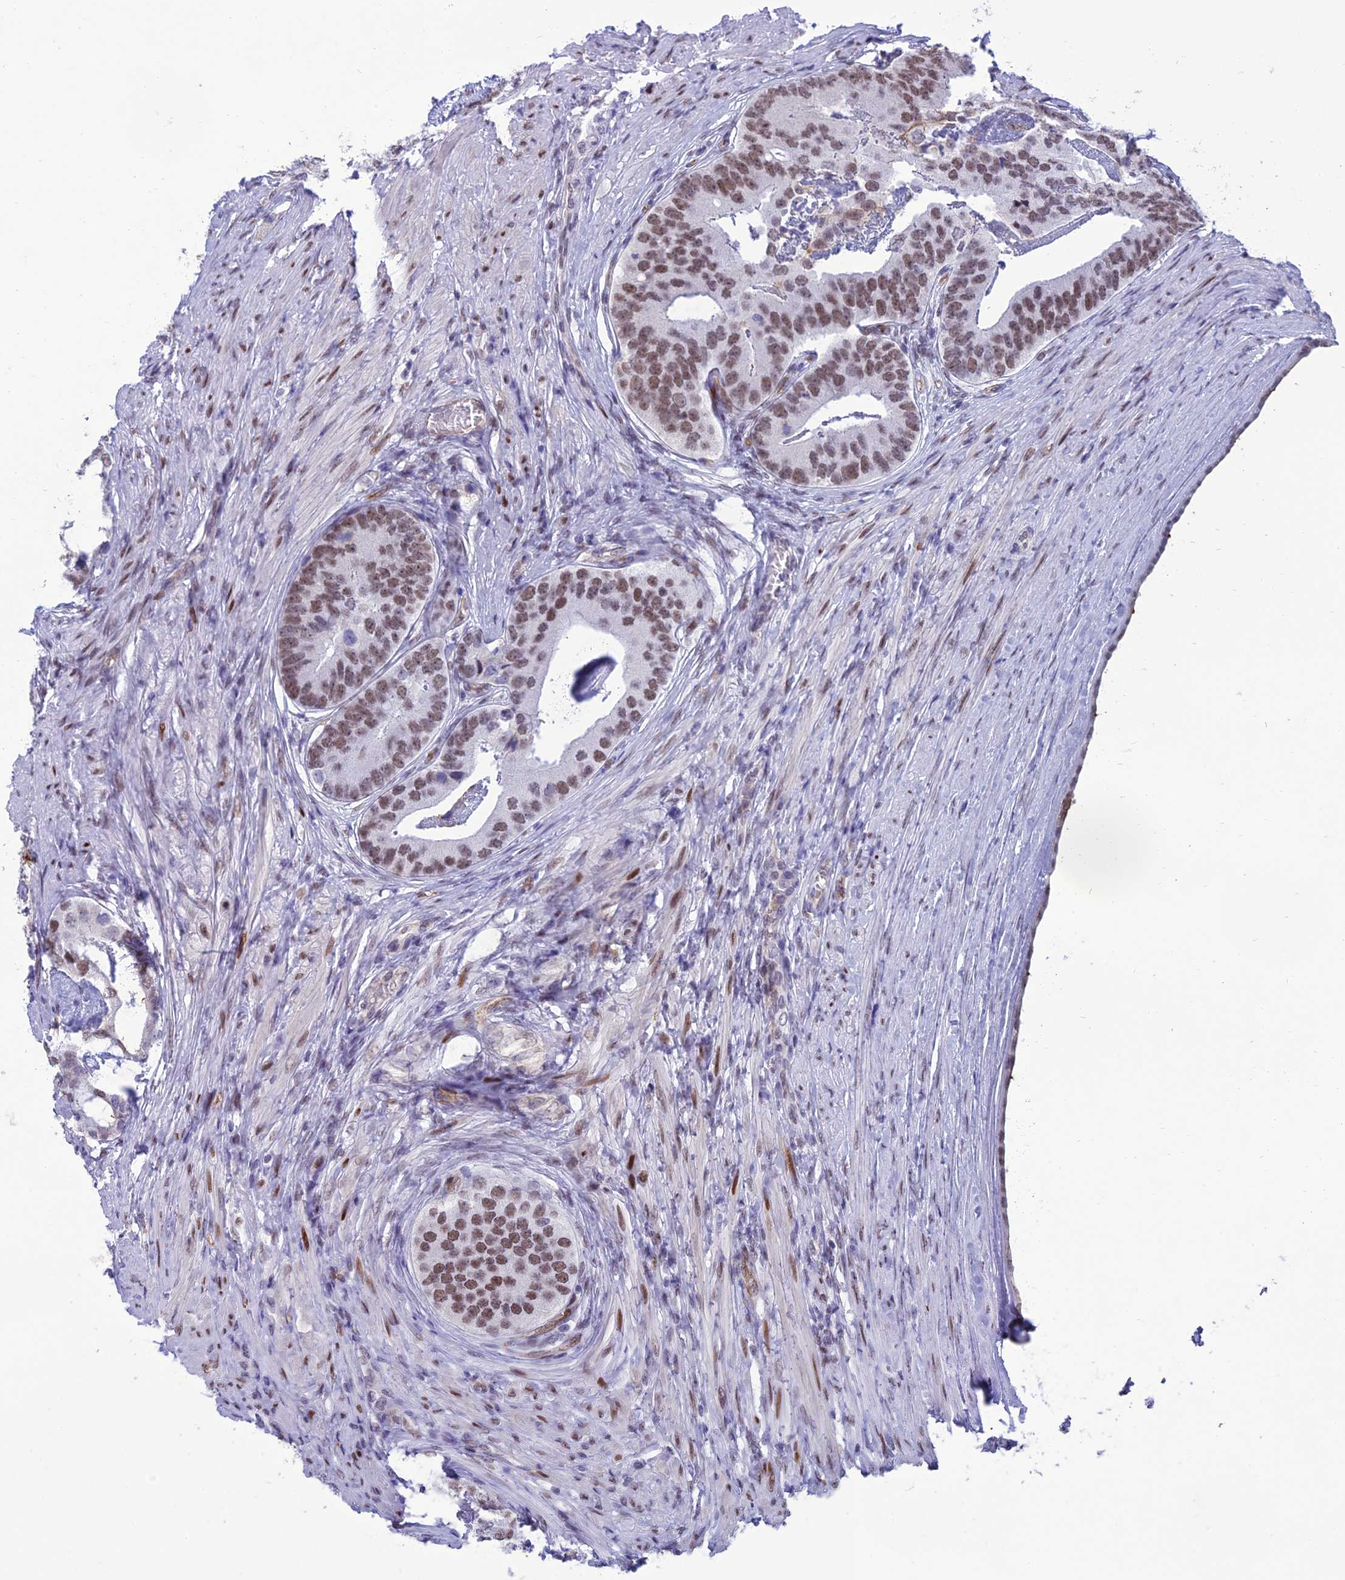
{"staining": {"intensity": "moderate", "quantity": "25%-75%", "location": "nuclear"}, "tissue": "prostate cancer", "cell_type": "Tumor cells", "image_type": "cancer", "snomed": [{"axis": "morphology", "description": "Adenocarcinoma, Low grade"}, {"axis": "topography", "description": "Prostate"}], "caption": "Immunohistochemical staining of human prostate cancer shows medium levels of moderate nuclear expression in about 25%-75% of tumor cells.", "gene": "RANBP3", "patient": {"sex": "male", "age": 71}}